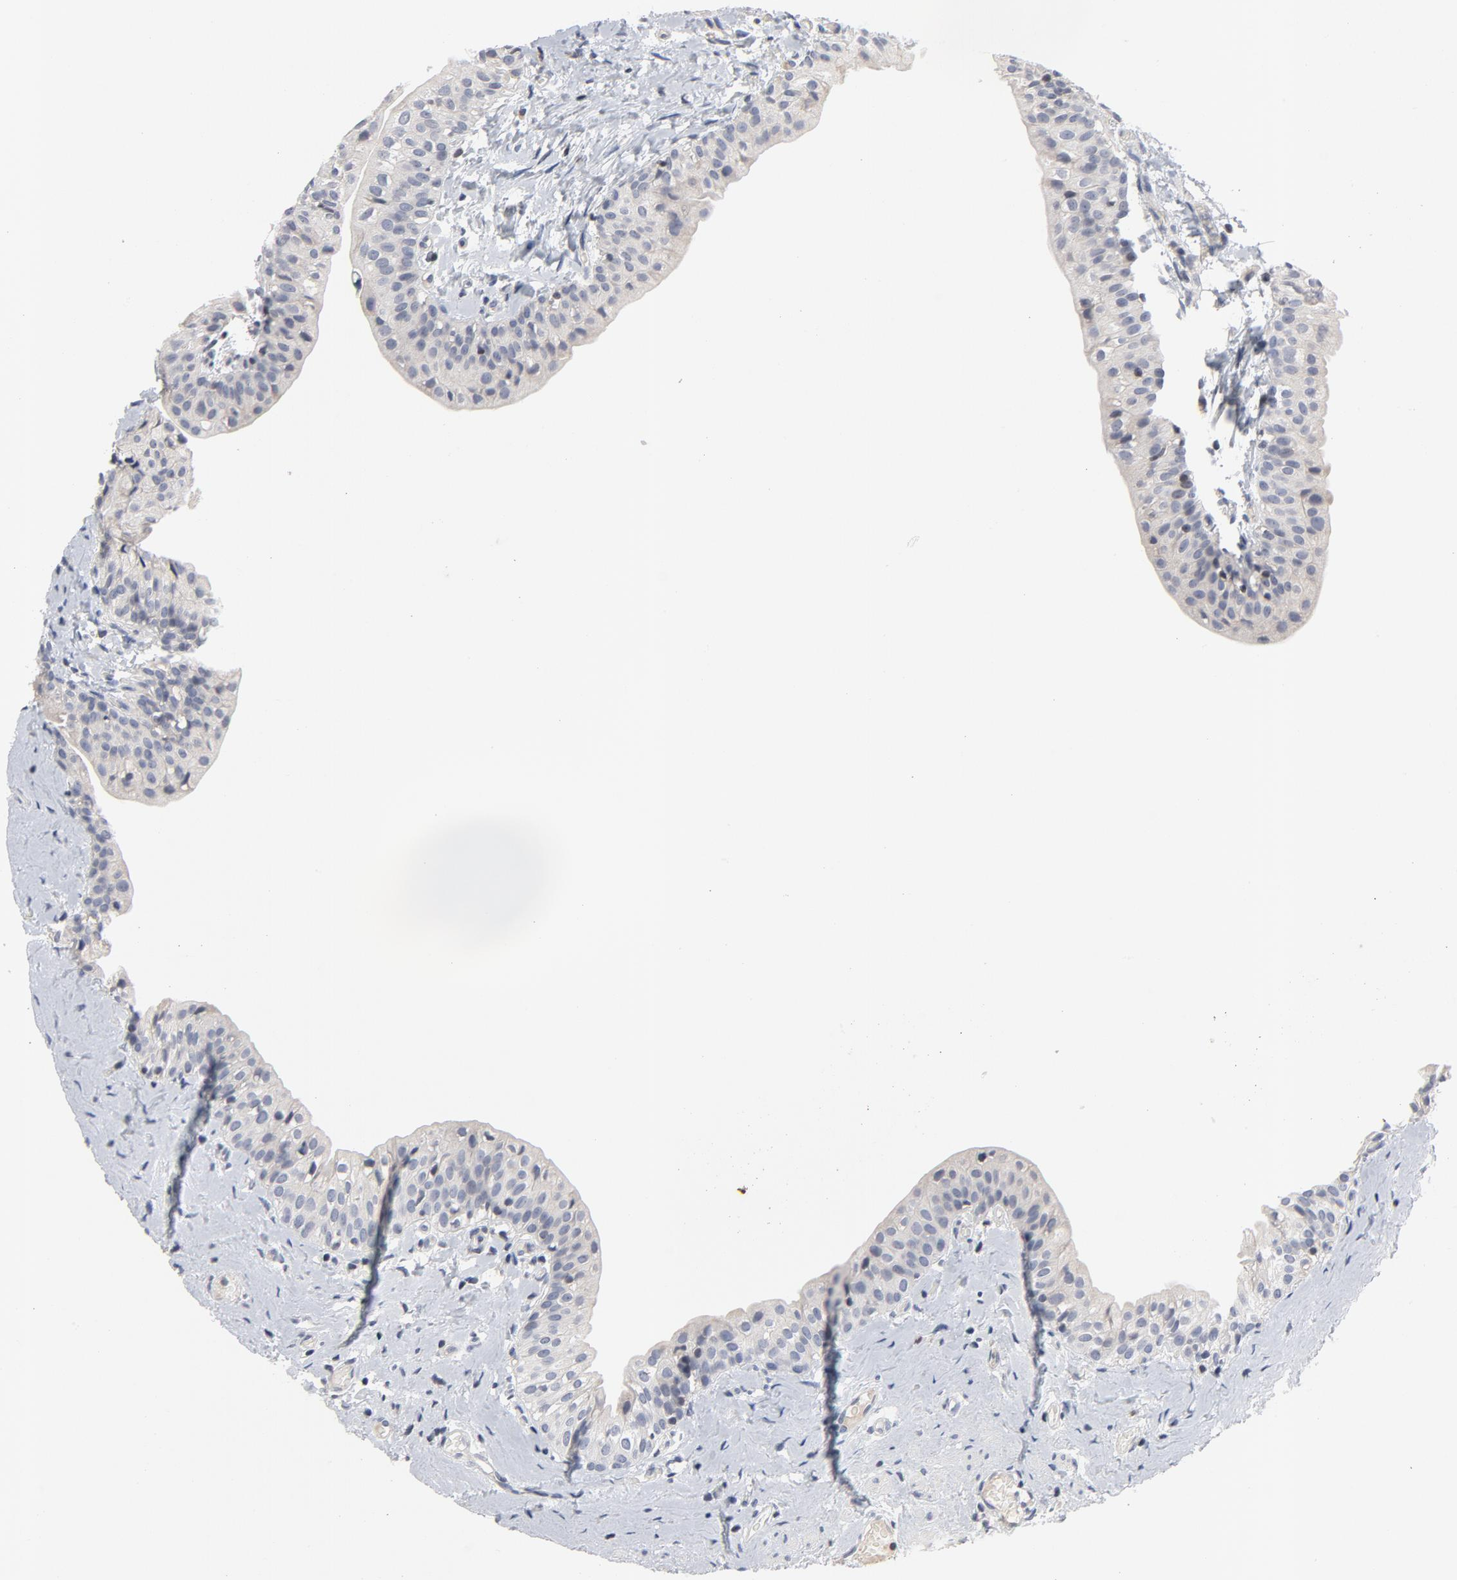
{"staining": {"intensity": "negative", "quantity": "none", "location": "none"}, "tissue": "urinary bladder", "cell_type": "Urothelial cells", "image_type": "normal", "snomed": [{"axis": "morphology", "description": "Normal tissue, NOS"}, {"axis": "topography", "description": "Urinary bladder"}], "caption": "The image displays no staining of urothelial cells in benign urinary bladder.", "gene": "TCL1A", "patient": {"sex": "male", "age": 59}}